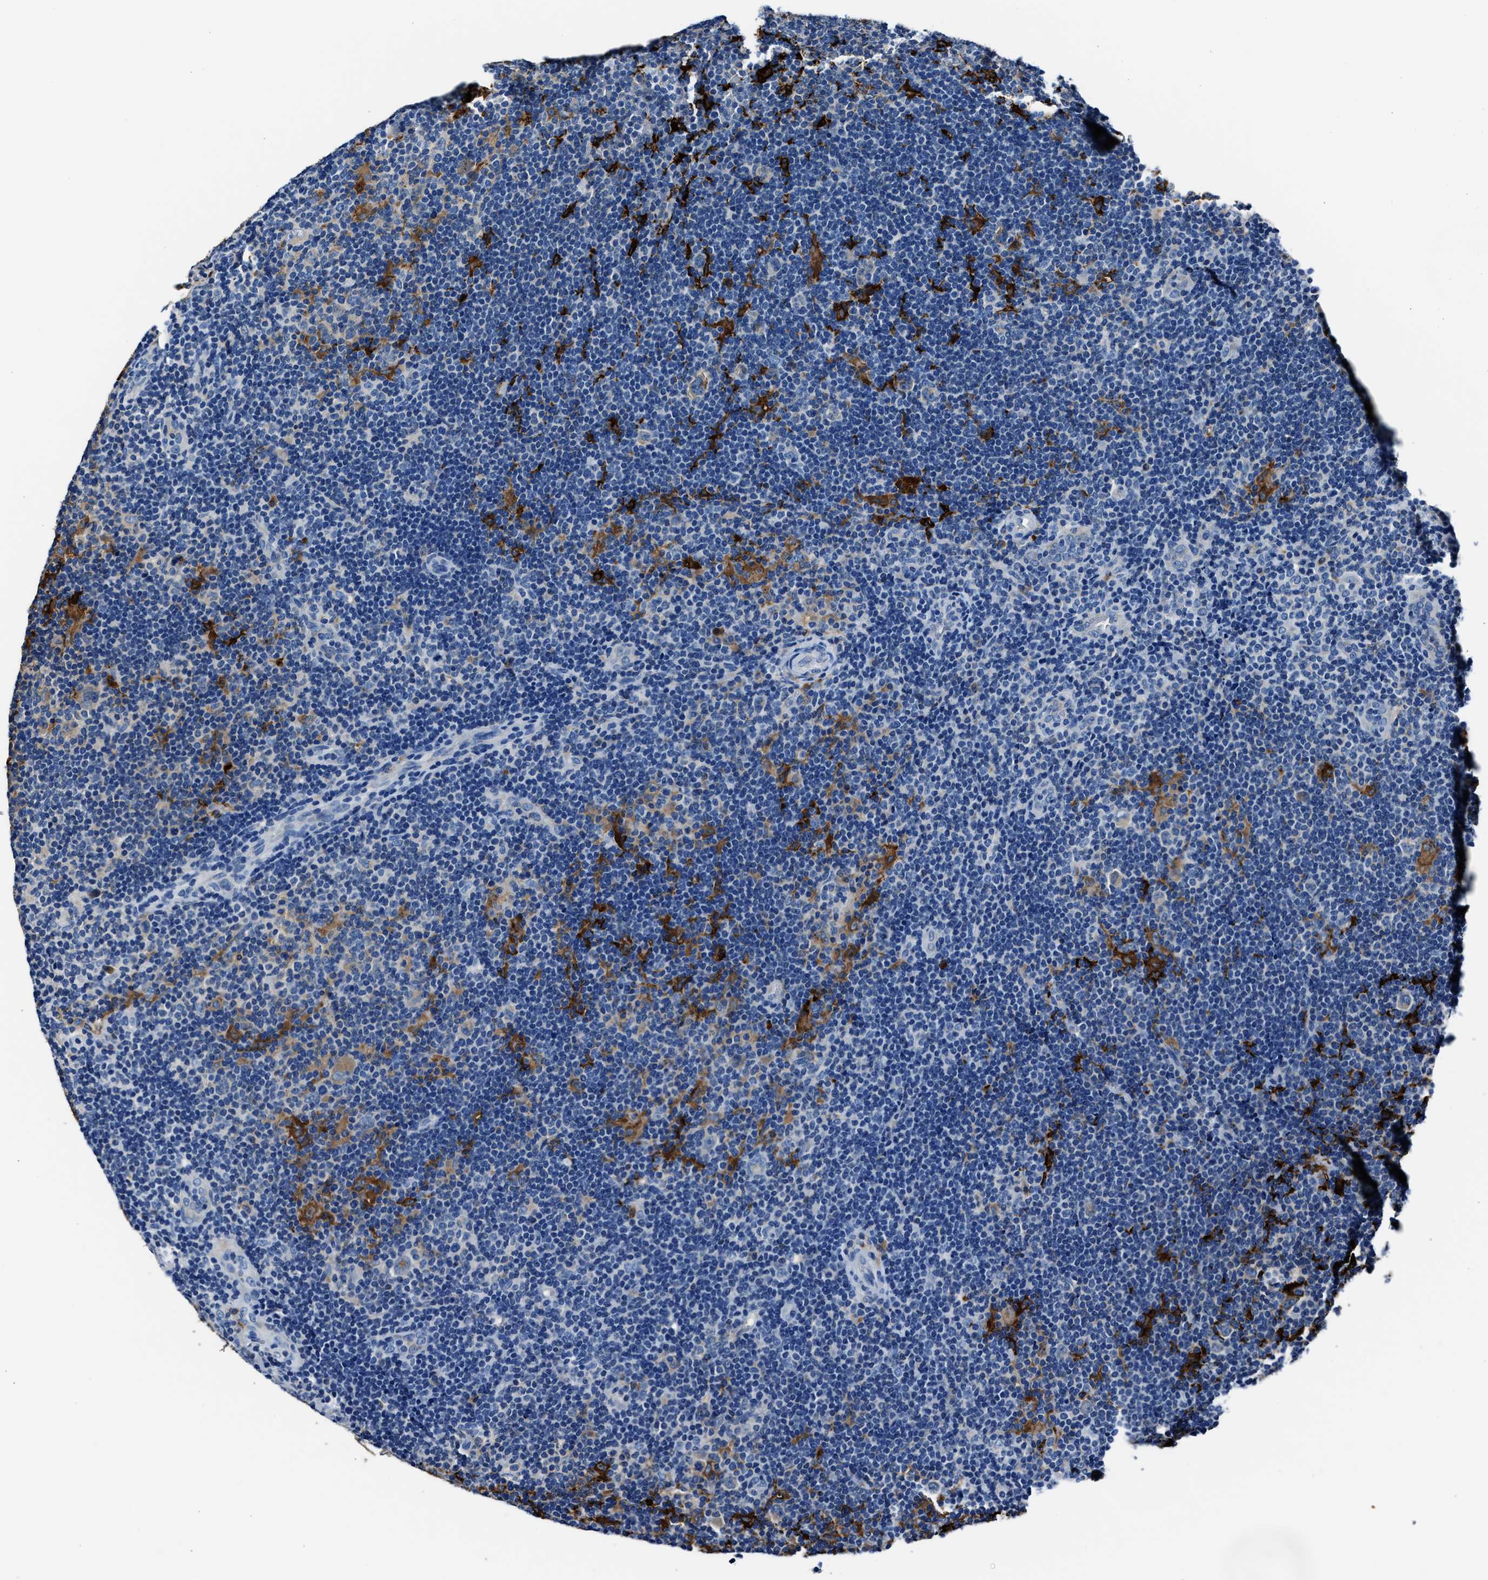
{"staining": {"intensity": "moderate", "quantity": "<25%", "location": "cytoplasmic/membranous"}, "tissue": "lymphoma", "cell_type": "Tumor cells", "image_type": "cancer", "snomed": [{"axis": "morphology", "description": "Hodgkin's disease, NOS"}, {"axis": "topography", "description": "Lymph node"}], "caption": "A histopathology image of human lymphoma stained for a protein displays moderate cytoplasmic/membranous brown staining in tumor cells.", "gene": "FTL", "patient": {"sex": "female", "age": 57}}